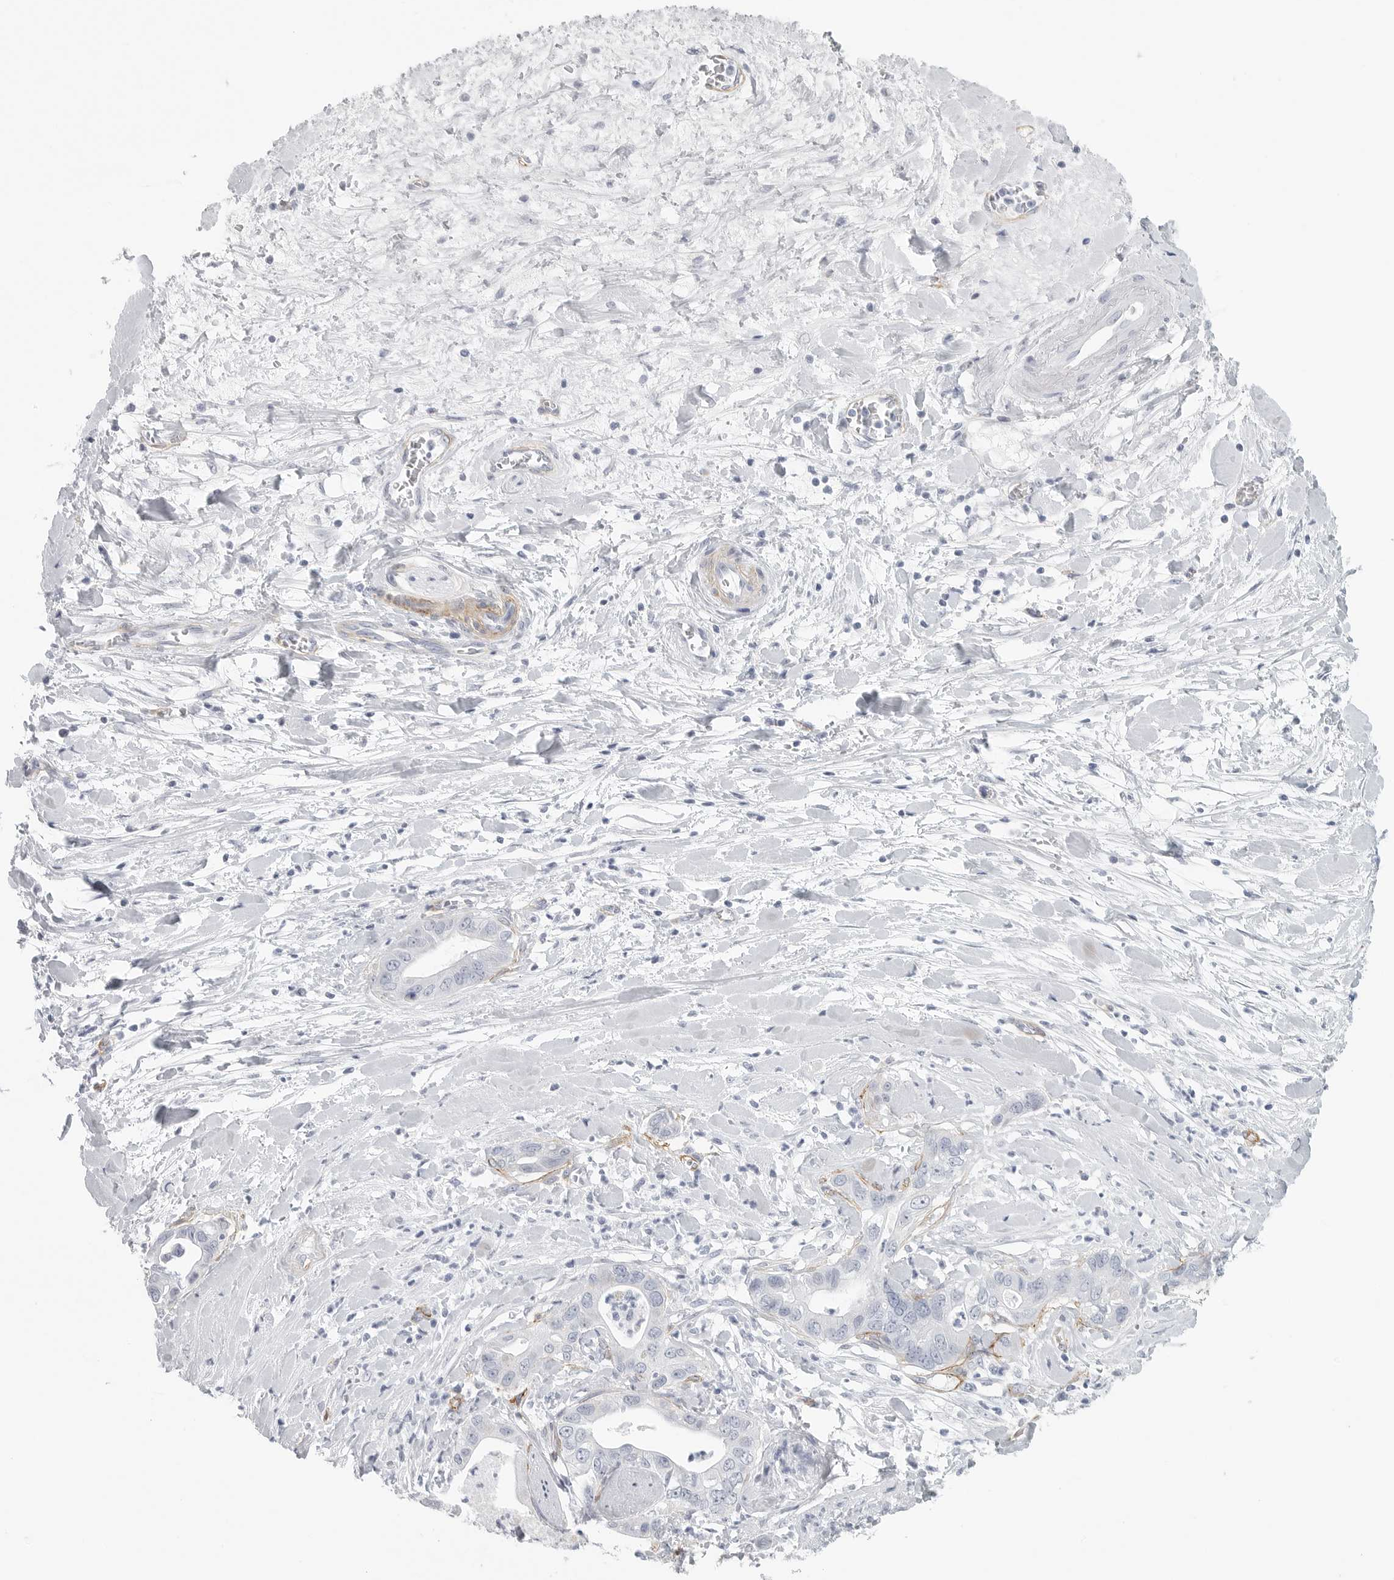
{"staining": {"intensity": "negative", "quantity": "none", "location": "none"}, "tissue": "pancreatic cancer", "cell_type": "Tumor cells", "image_type": "cancer", "snomed": [{"axis": "morphology", "description": "Adenocarcinoma, NOS"}, {"axis": "topography", "description": "Pancreas"}], "caption": "This is an immunohistochemistry photomicrograph of pancreatic cancer. There is no expression in tumor cells.", "gene": "TNR", "patient": {"sex": "female", "age": 78}}